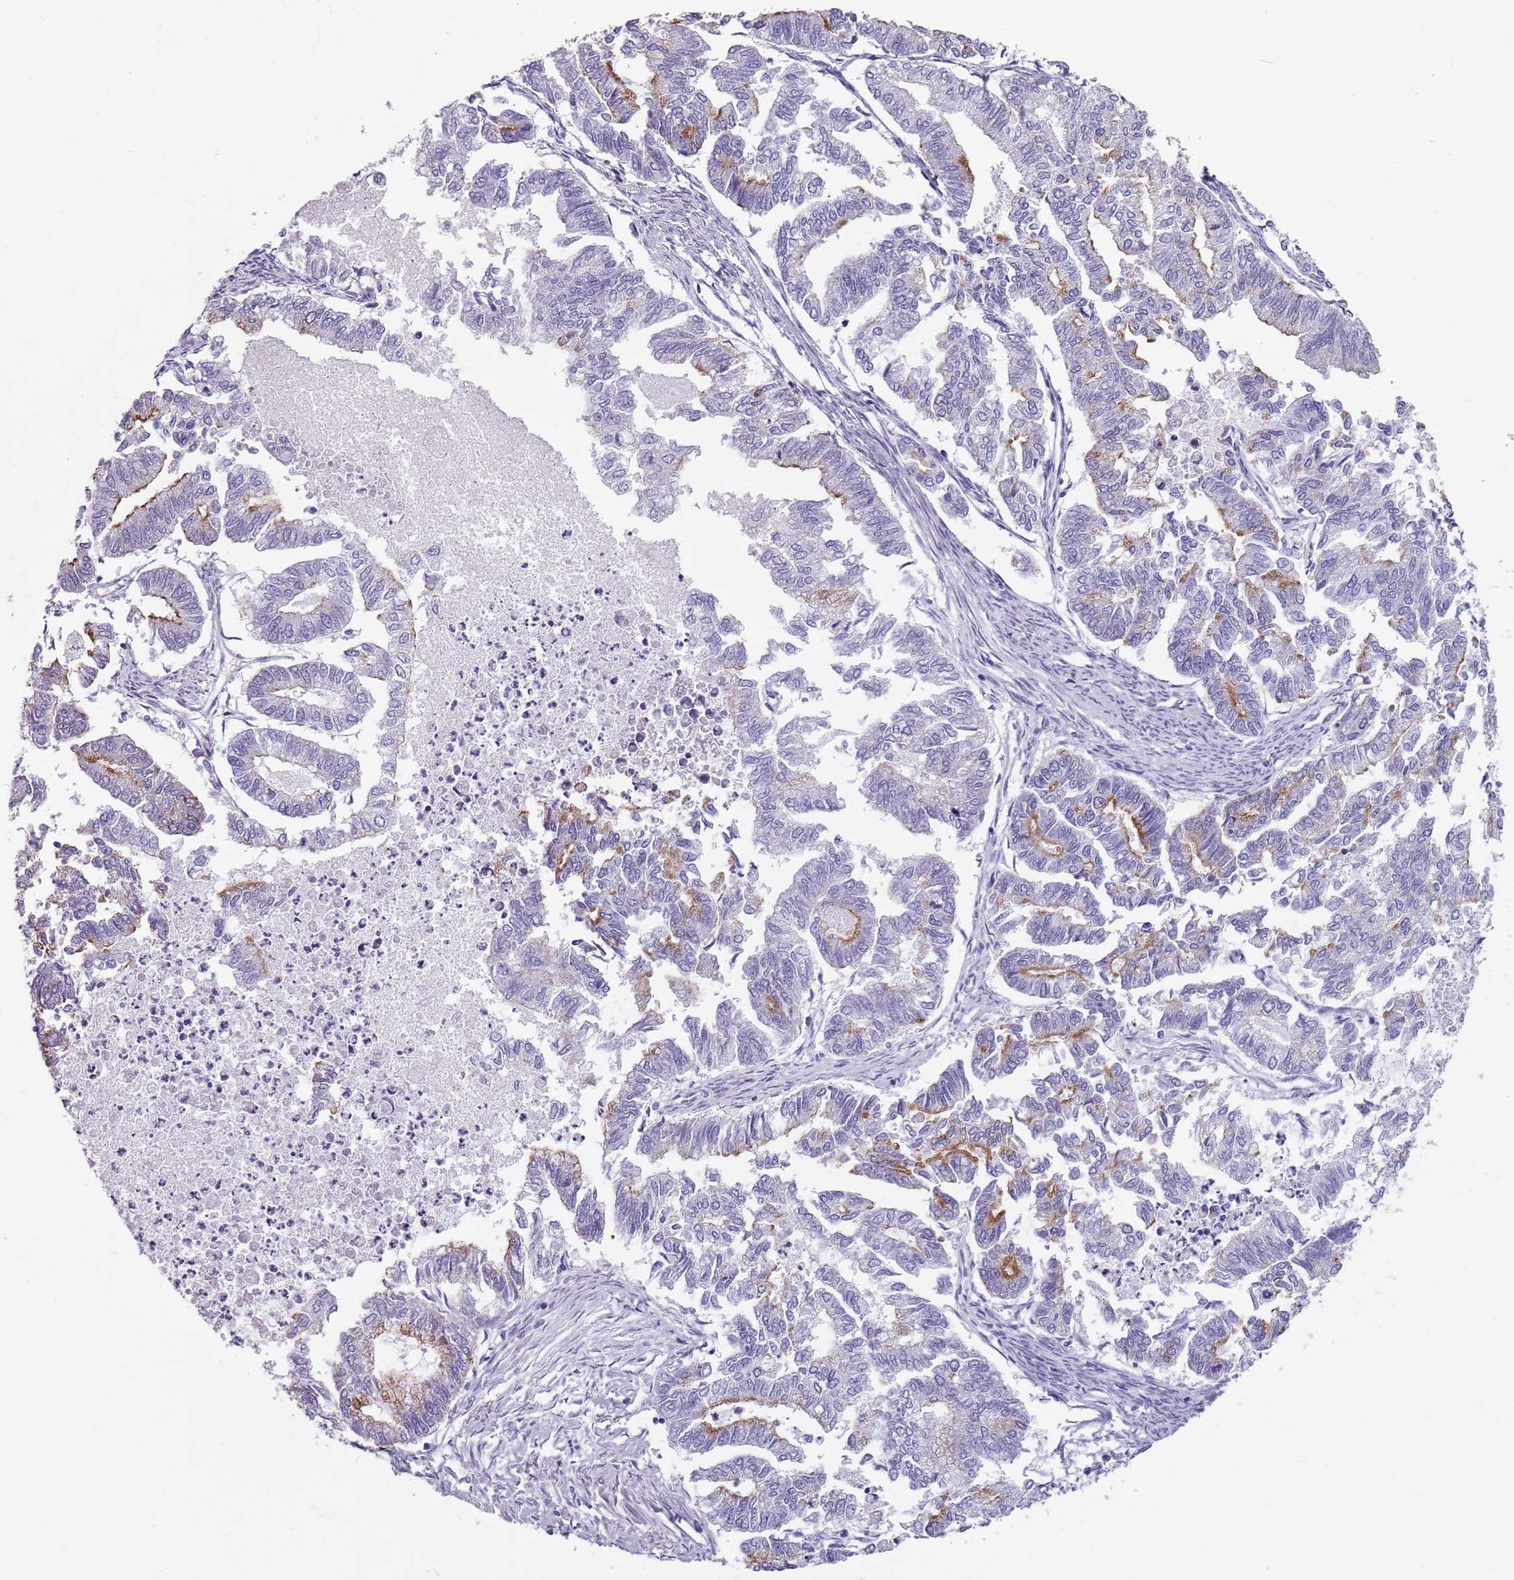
{"staining": {"intensity": "moderate", "quantity": "<25%", "location": "cytoplasmic/membranous"}, "tissue": "endometrial cancer", "cell_type": "Tumor cells", "image_type": "cancer", "snomed": [{"axis": "morphology", "description": "Adenocarcinoma, NOS"}, {"axis": "topography", "description": "Endometrium"}], "caption": "About <25% of tumor cells in endometrial cancer (adenocarcinoma) display moderate cytoplasmic/membranous protein expression as visualized by brown immunohistochemical staining.", "gene": "SPESP1", "patient": {"sex": "female", "age": 79}}